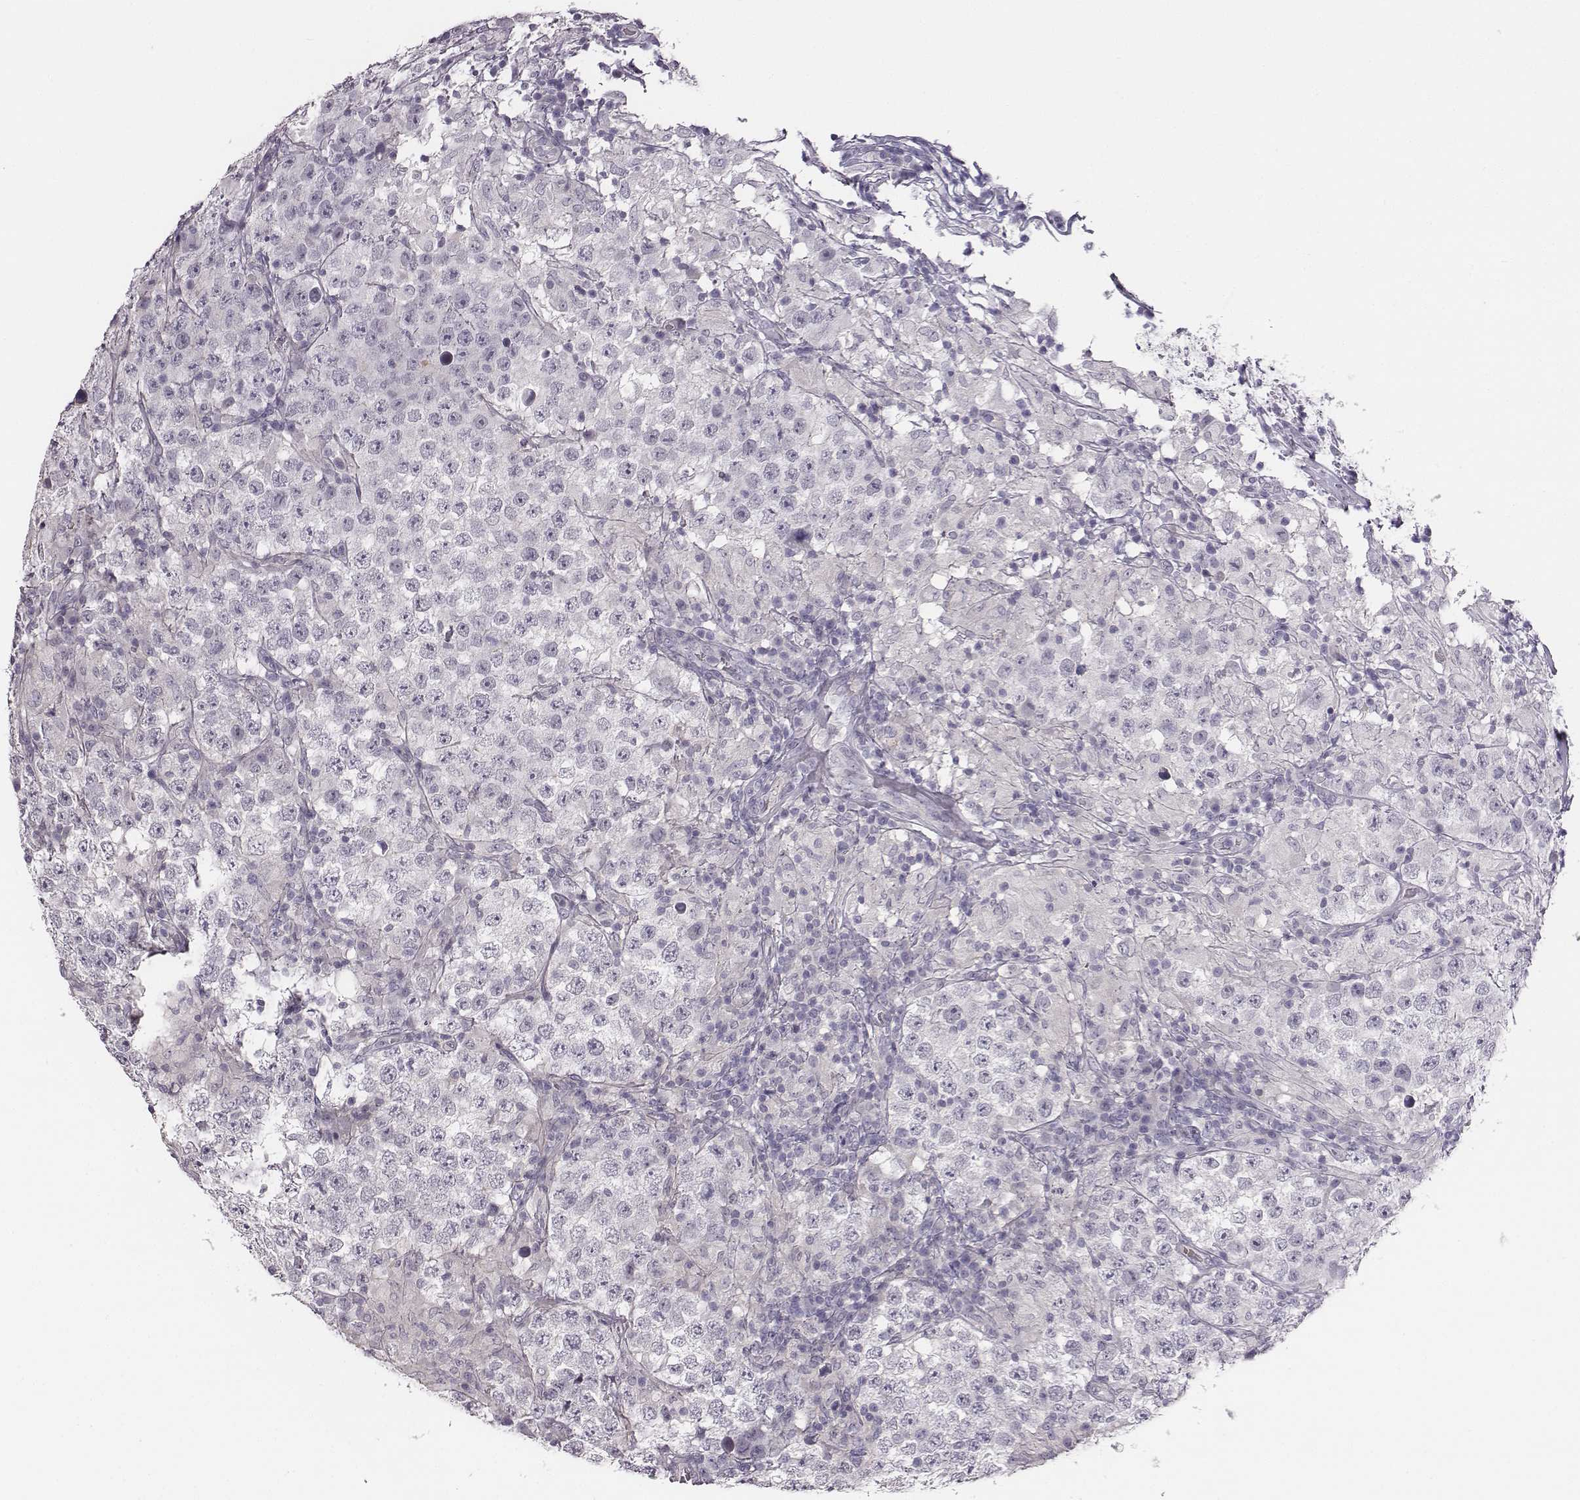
{"staining": {"intensity": "negative", "quantity": "none", "location": "none"}, "tissue": "testis cancer", "cell_type": "Tumor cells", "image_type": "cancer", "snomed": [{"axis": "morphology", "description": "Seminoma, NOS"}, {"axis": "morphology", "description": "Carcinoma, Embryonal, NOS"}, {"axis": "topography", "description": "Testis"}], "caption": "Human testis cancer stained for a protein using immunohistochemistry shows no staining in tumor cells.", "gene": "ADAM7", "patient": {"sex": "male", "age": 41}}